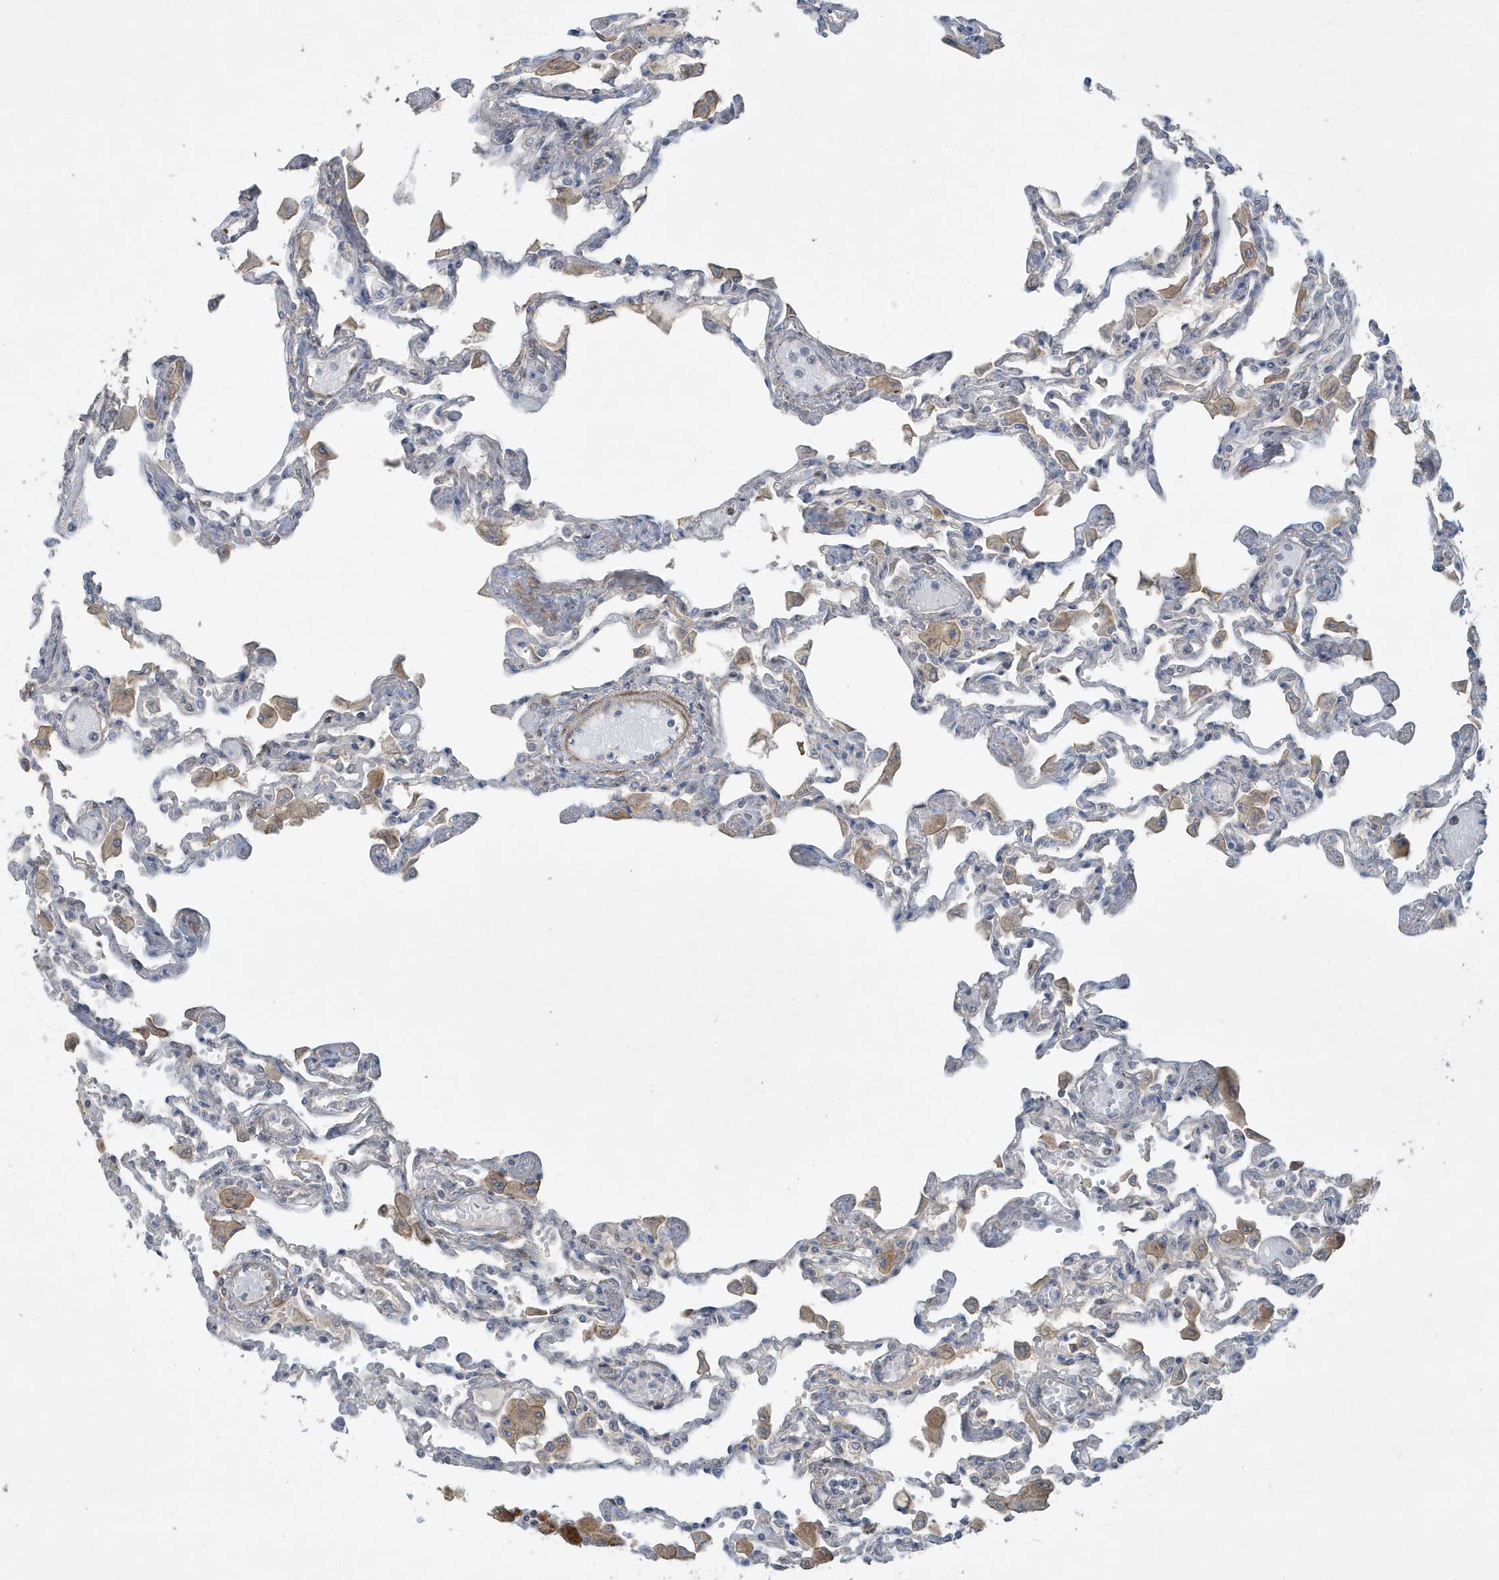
{"staining": {"intensity": "negative", "quantity": "none", "location": "none"}, "tissue": "lung", "cell_type": "Alveolar cells", "image_type": "normal", "snomed": [{"axis": "morphology", "description": "Normal tissue, NOS"}, {"axis": "topography", "description": "Bronchus"}, {"axis": "topography", "description": "Lung"}], "caption": "DAB (3,3'-diaminobenzidine) immunohistochemical staining of normal lung exhibits no significant staining in alveolar cells.", "gene": "PRRT3", "patient": {"sex": "female", "age": 49}}